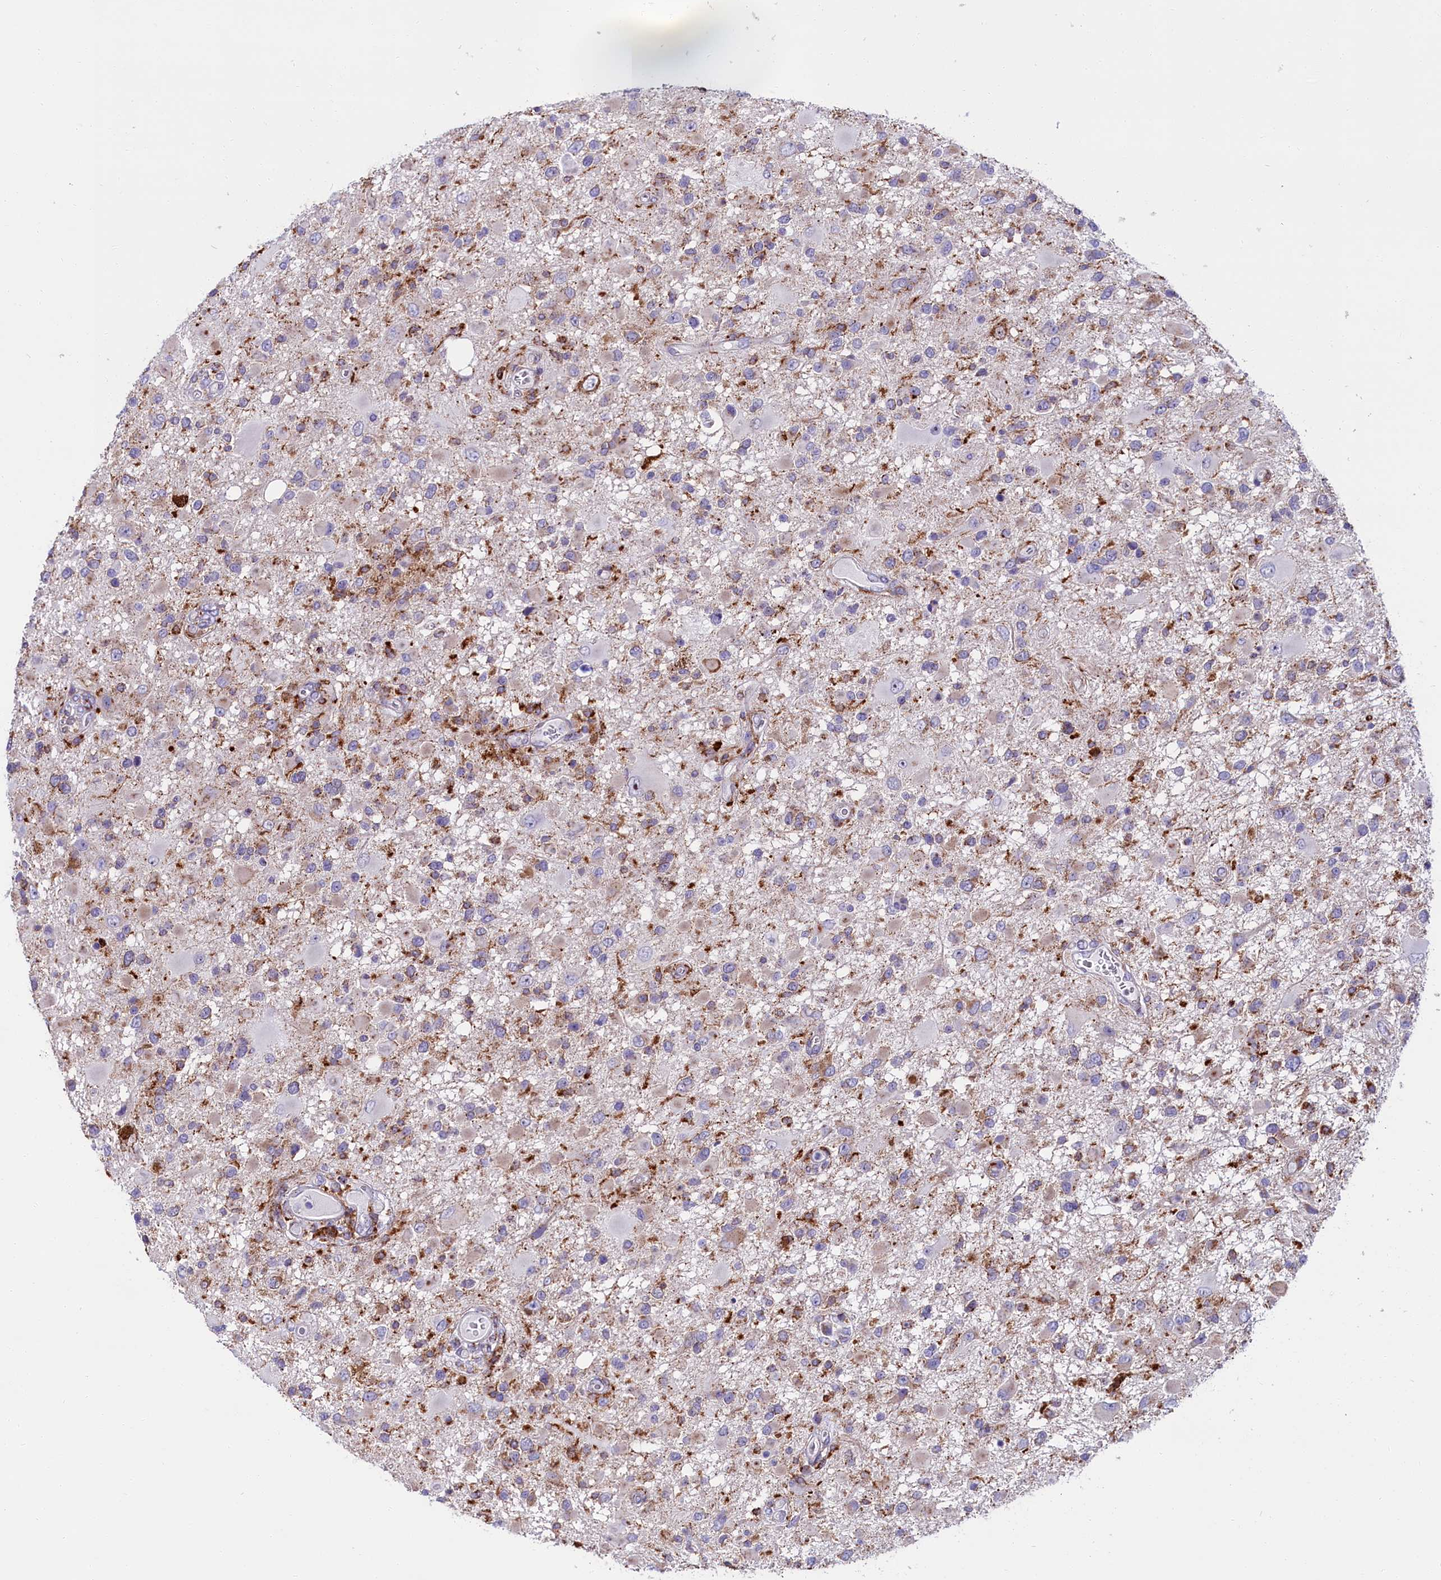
{"staining": {"intensity": "negative", "quantity": "none", "location": "none"}, "tissue": "glioma", "cell_type": "Tumor cells", "image_type": "cancer", "snomed": [{"axis": "morphology", "description": "Glioma, malignant, High grade"}, {"axis": "topography", "description": "Brain"}], "caption": "Malignant glioma (high-grade) was stained to show a protein in brown. There is no significant expression in tumor cells.", "gene": "IL20RA", "patient": {"sex": "male", "age": 53}}